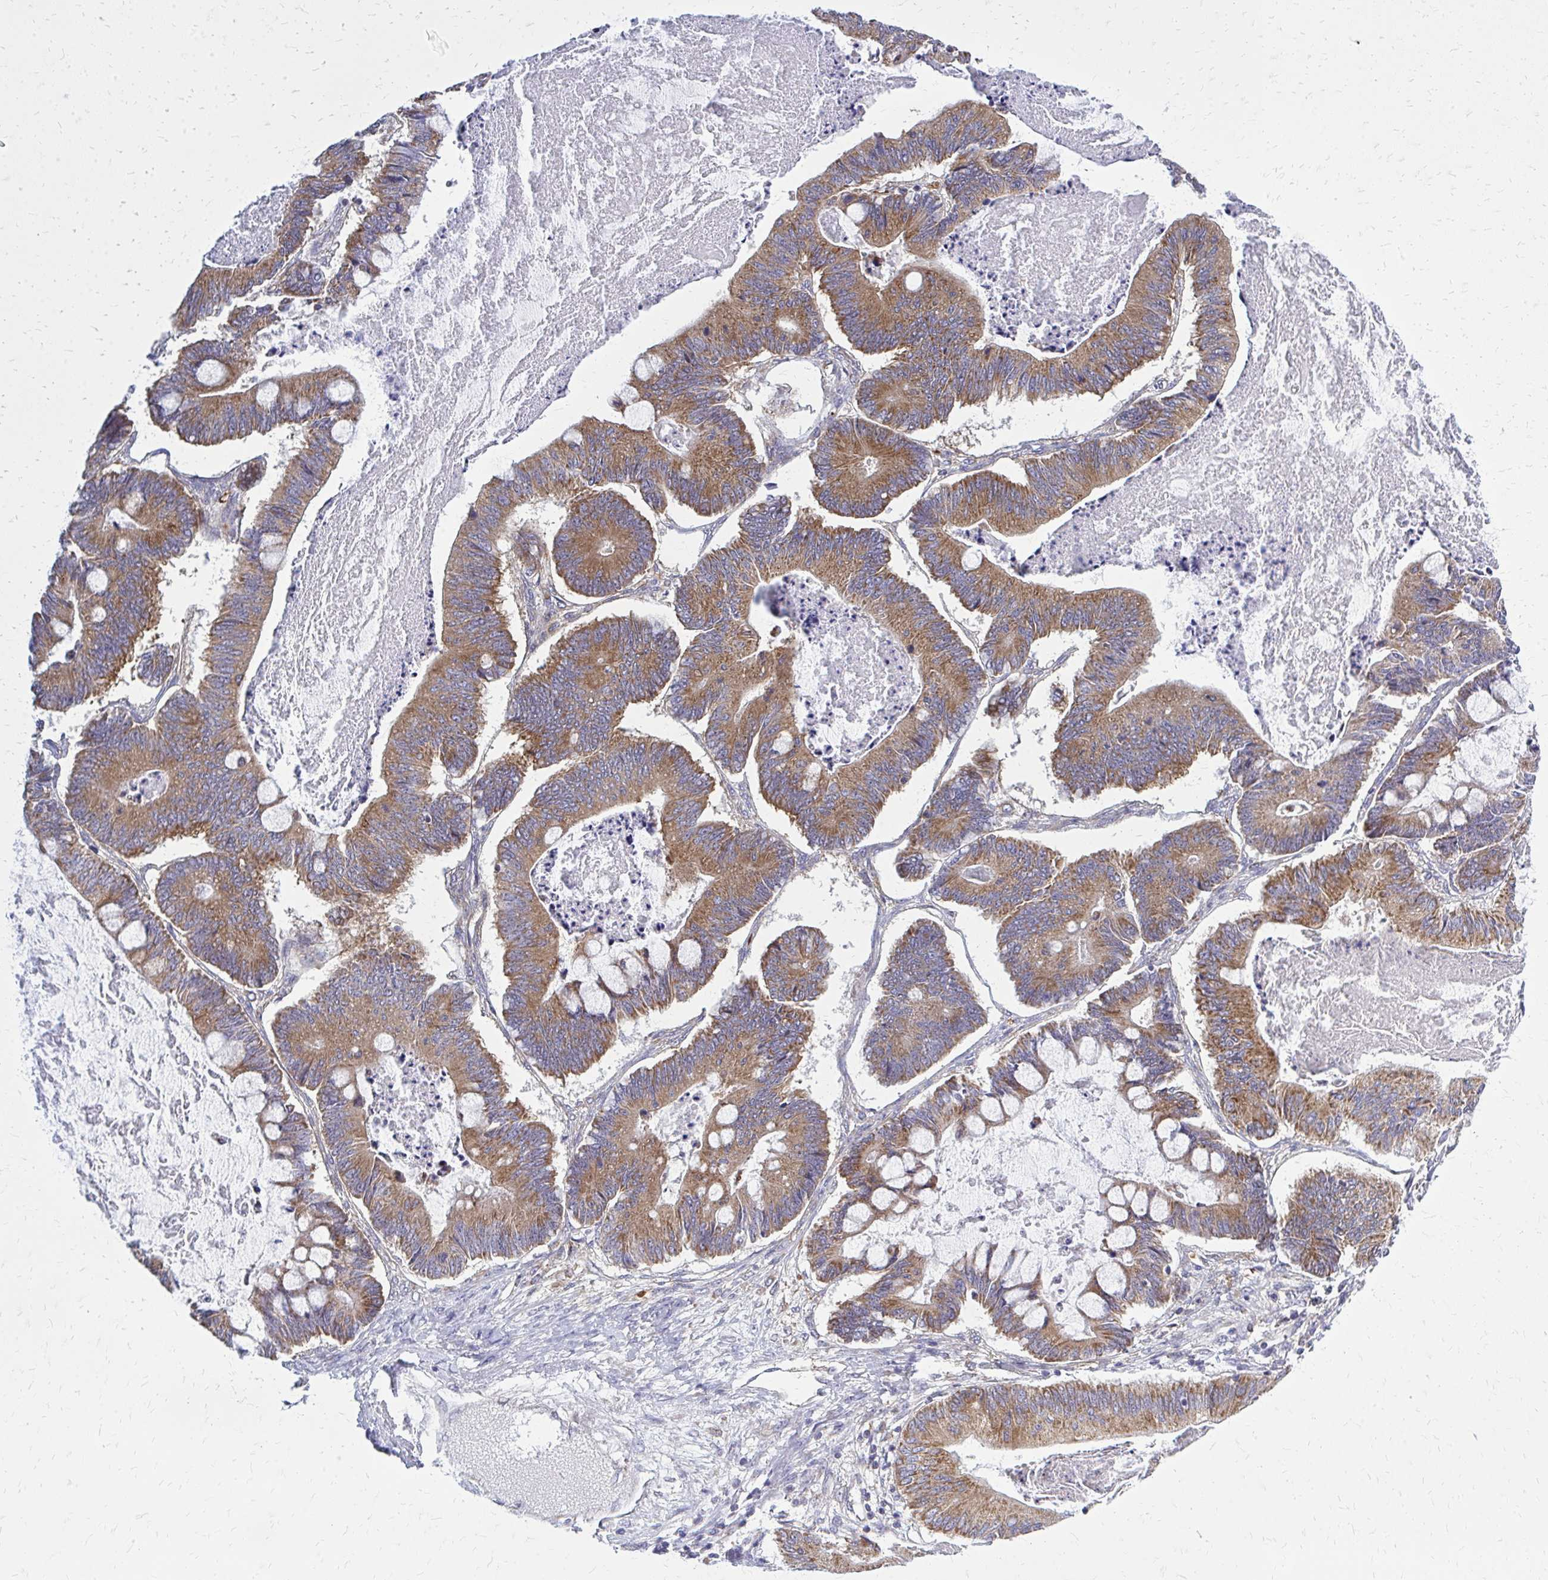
{"staining": {"intensity": "moderate", "quantity": ">75%", "location": "cytoplasmic/membranous"}, "tissue": "ovarian cancer", "cell_type": "Tumor cells", "image_type": "cancer", "snomed": [{"axis": "morphology", "description": "Cystadenocarcinoma, mucinous, NOS"}, {"axis": "topography", "description": "Ovary"}], "caption": "This photomicrograph reveals immunohistochemistry (IHC) staining of ovarian cancer, with medium moderate cytoplasmic/membranous positivity in about >75% of tumor cells.", "gene": "PDK4", "patient": {"sex": "female", "age": 61}}